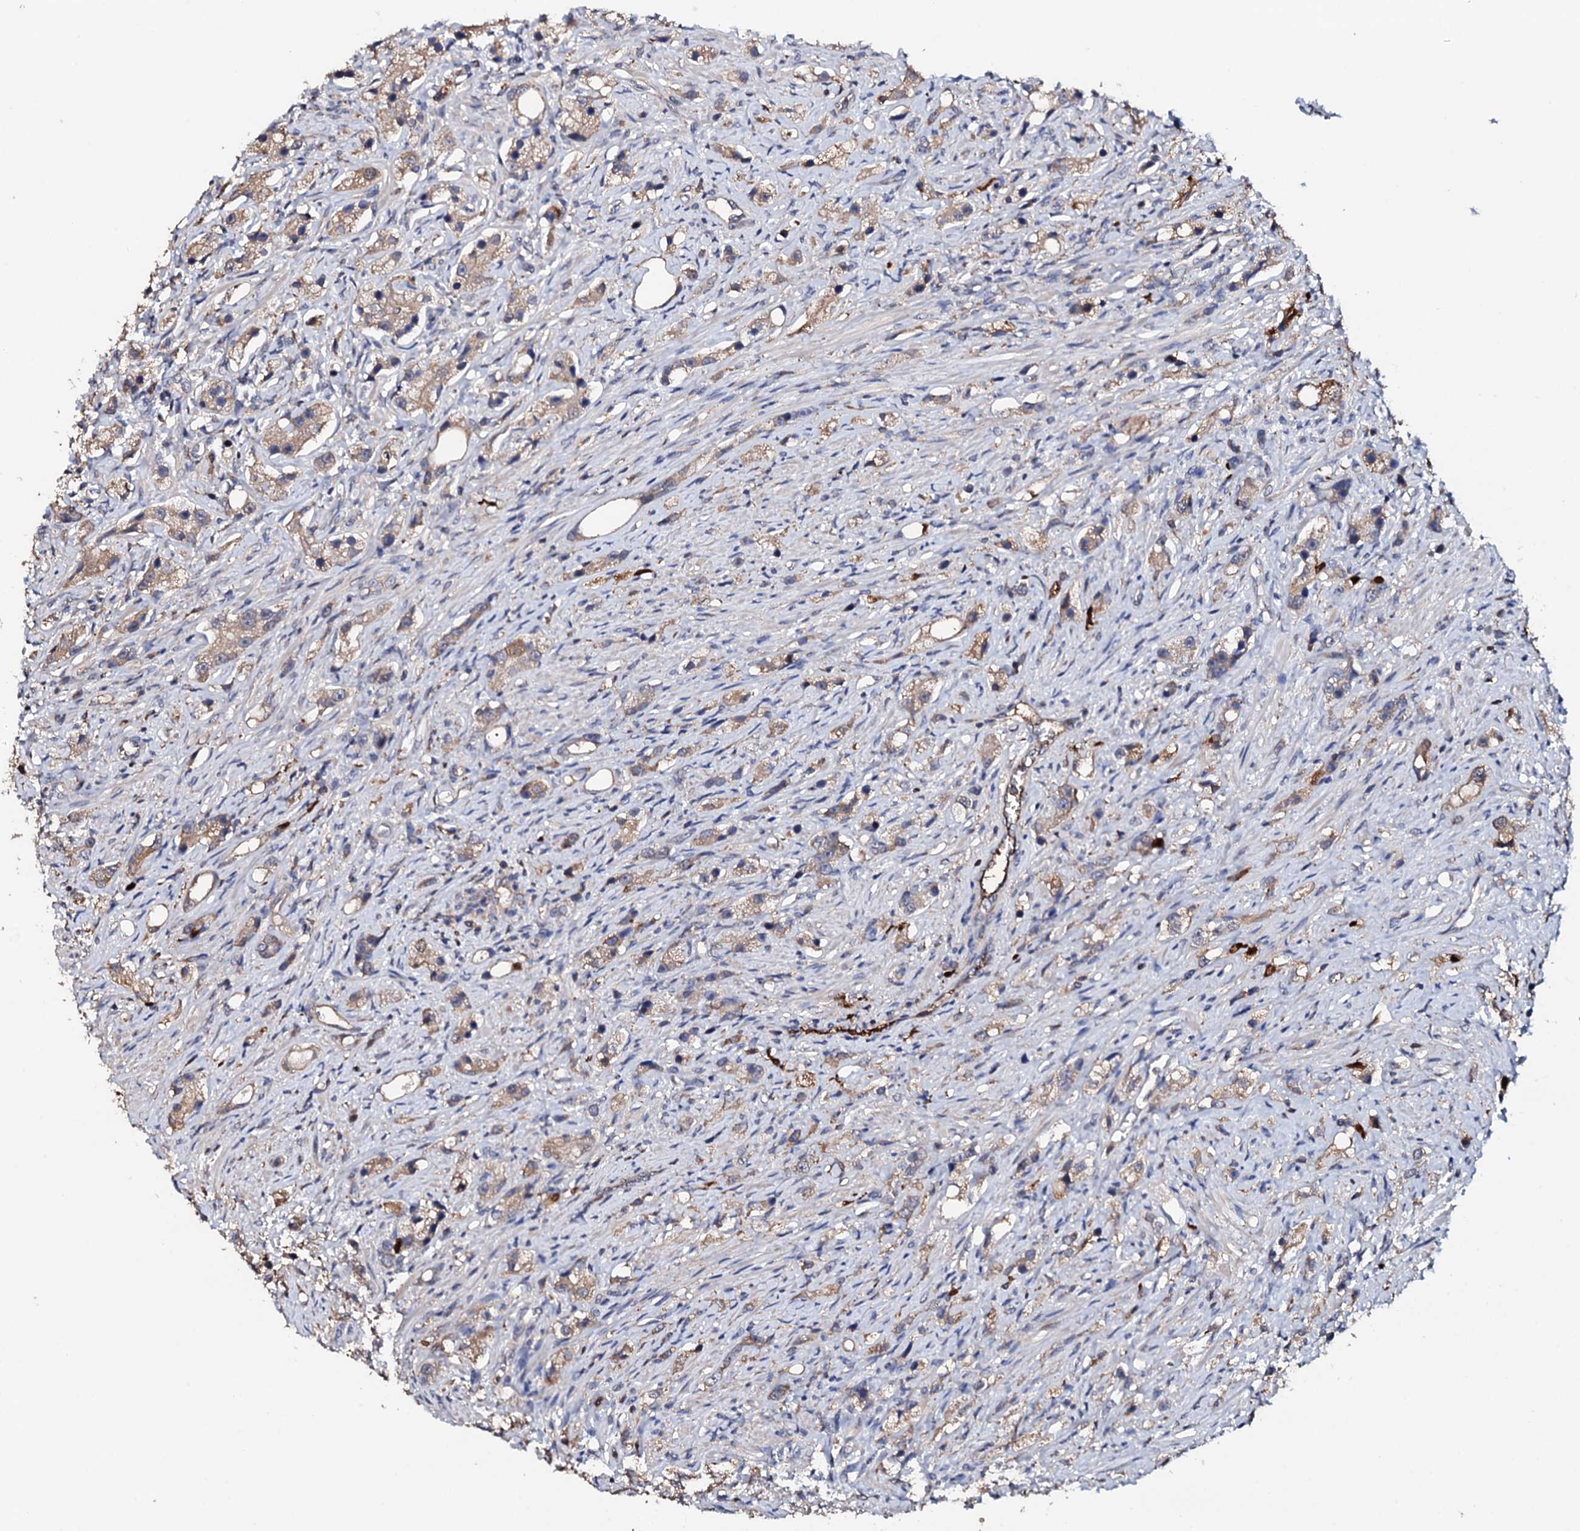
{"staining": {"intensity": "weak", "quantity": ">75%", "location": "cytoplasmic/membranous"}, "tissue": "prostate cancer", "cell_type": "Tumor cells", "image_type": "cancer", "snomed": [{"axis": "morphology", "description": "Adenocarcinoma, High grade"}, {"axis": "topography", "description": "Prostate"}], "caption": "Protein expression analysis of prostate high-grade adenocarcinoma displays weak cytoplasmic/membranous staining in approximately >75% of tumor cells. (brown staining indicates protein expression, while blue staining denotes nuclei).", "gene": "TCAF2", "patient": {"sex": "male", "age": 63}}